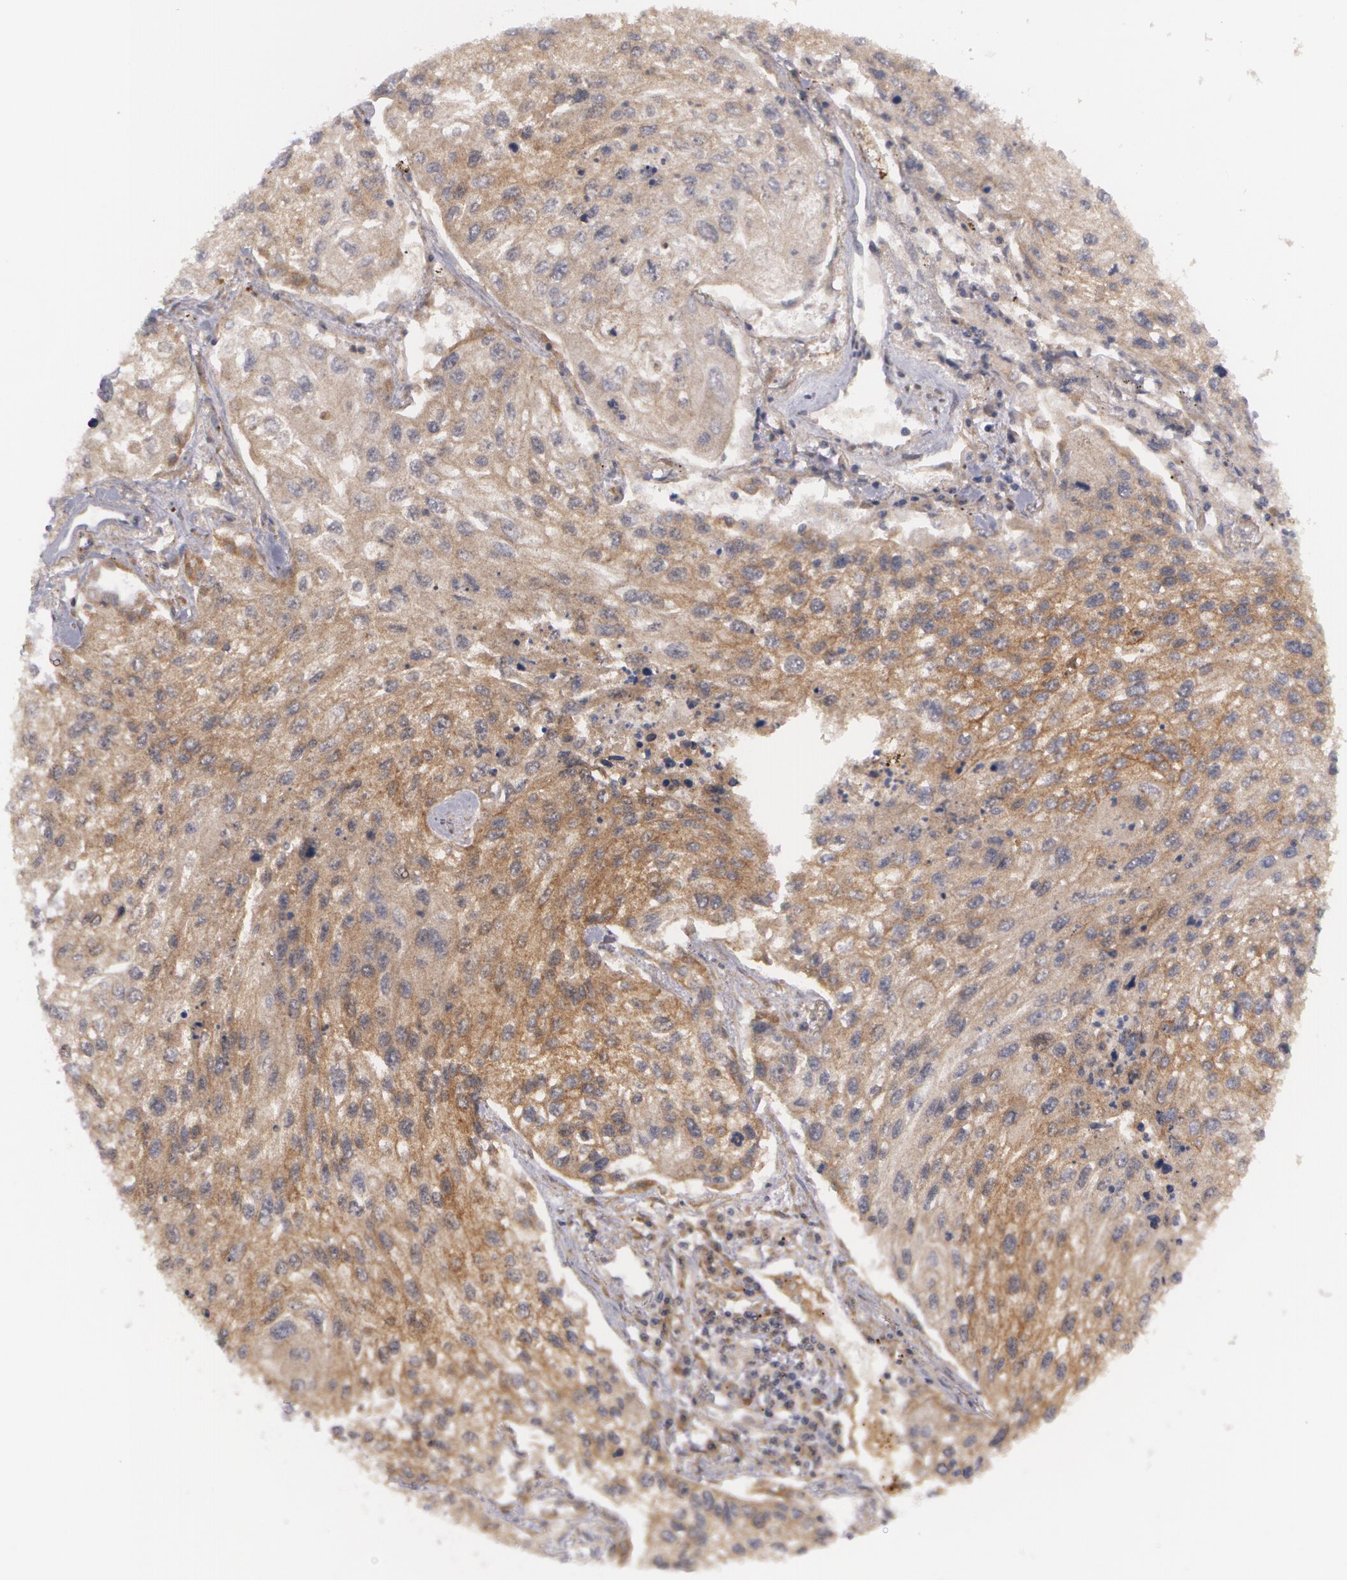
{"staining": {"intensity": "moderate", "quantity": ">75%", "location": "cytoplasmic/membranous"}, "tissue": "lung cancer", "cell_type": "Tumor cells", "image_type": "cancer", "snomed": [{"axis": "morphology", "description": "Squamous cell carcinoma, NOS"}, {"axis": "topography", "description": "Lung"}], "caption": "Lung squamous cell carcinoma tissue demonstrates moderate cytoplasmic/membranous positivity in about >75% of tumor cells, visualized by immunohistochemistry.", "gene": "CASK", "patient": {"sex": "male", "age": 75}}